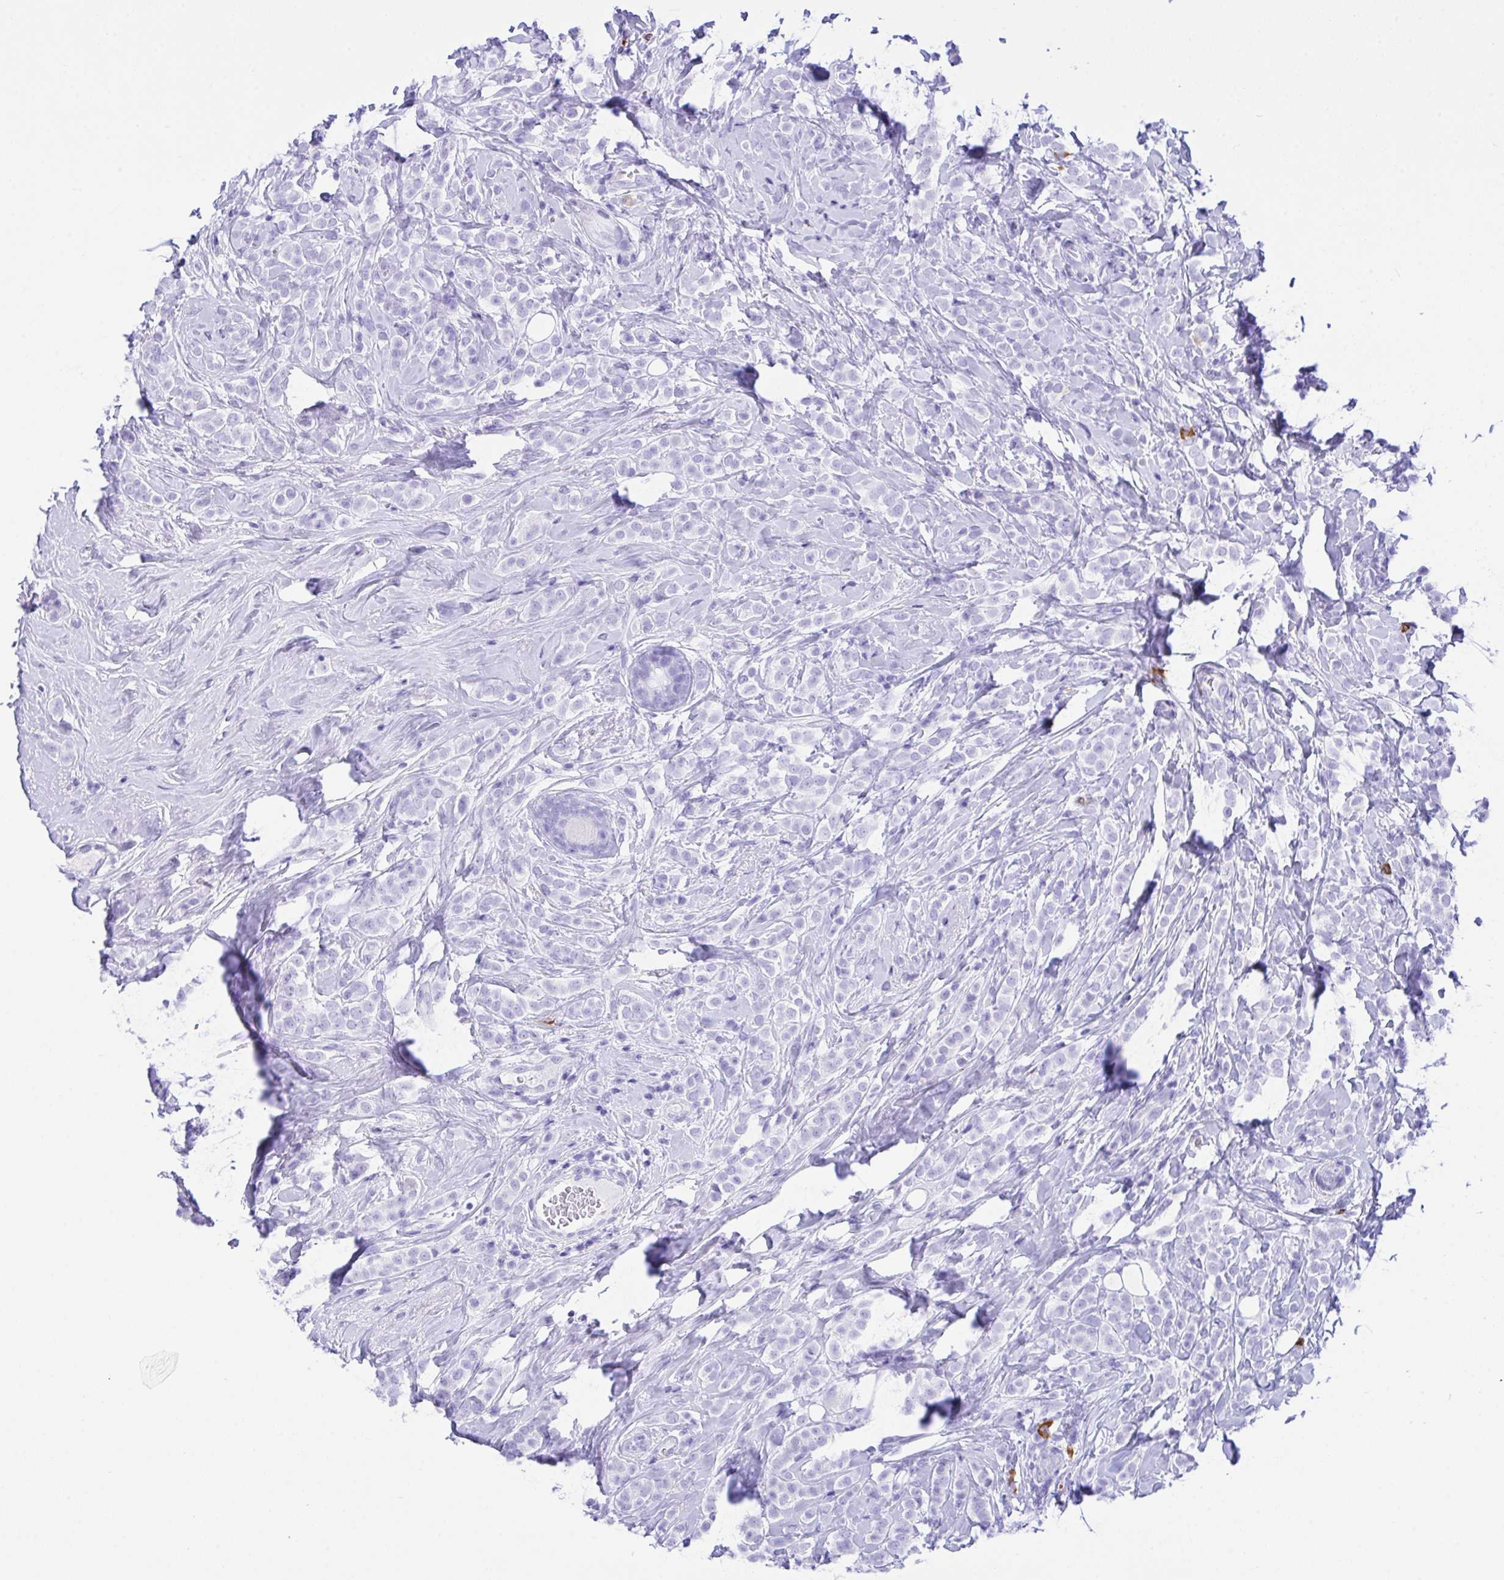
{"staining": {"intensity": "negative", "quantity": "none", "location": "none"}, "tissue": "breast cancer", "cell_type": "Tumor cells", "image_type": "cancer", "snomed": [{"axis": "morphology", "description": "Lobular carcinoma"}, {"axis": "topography", "description": "Breast"}], "caption": "There is no significant staining in tumor cells of breast lobular carcinoma.", "gene": "BEST4", "patient": {"sex": "female", "age": 49}}